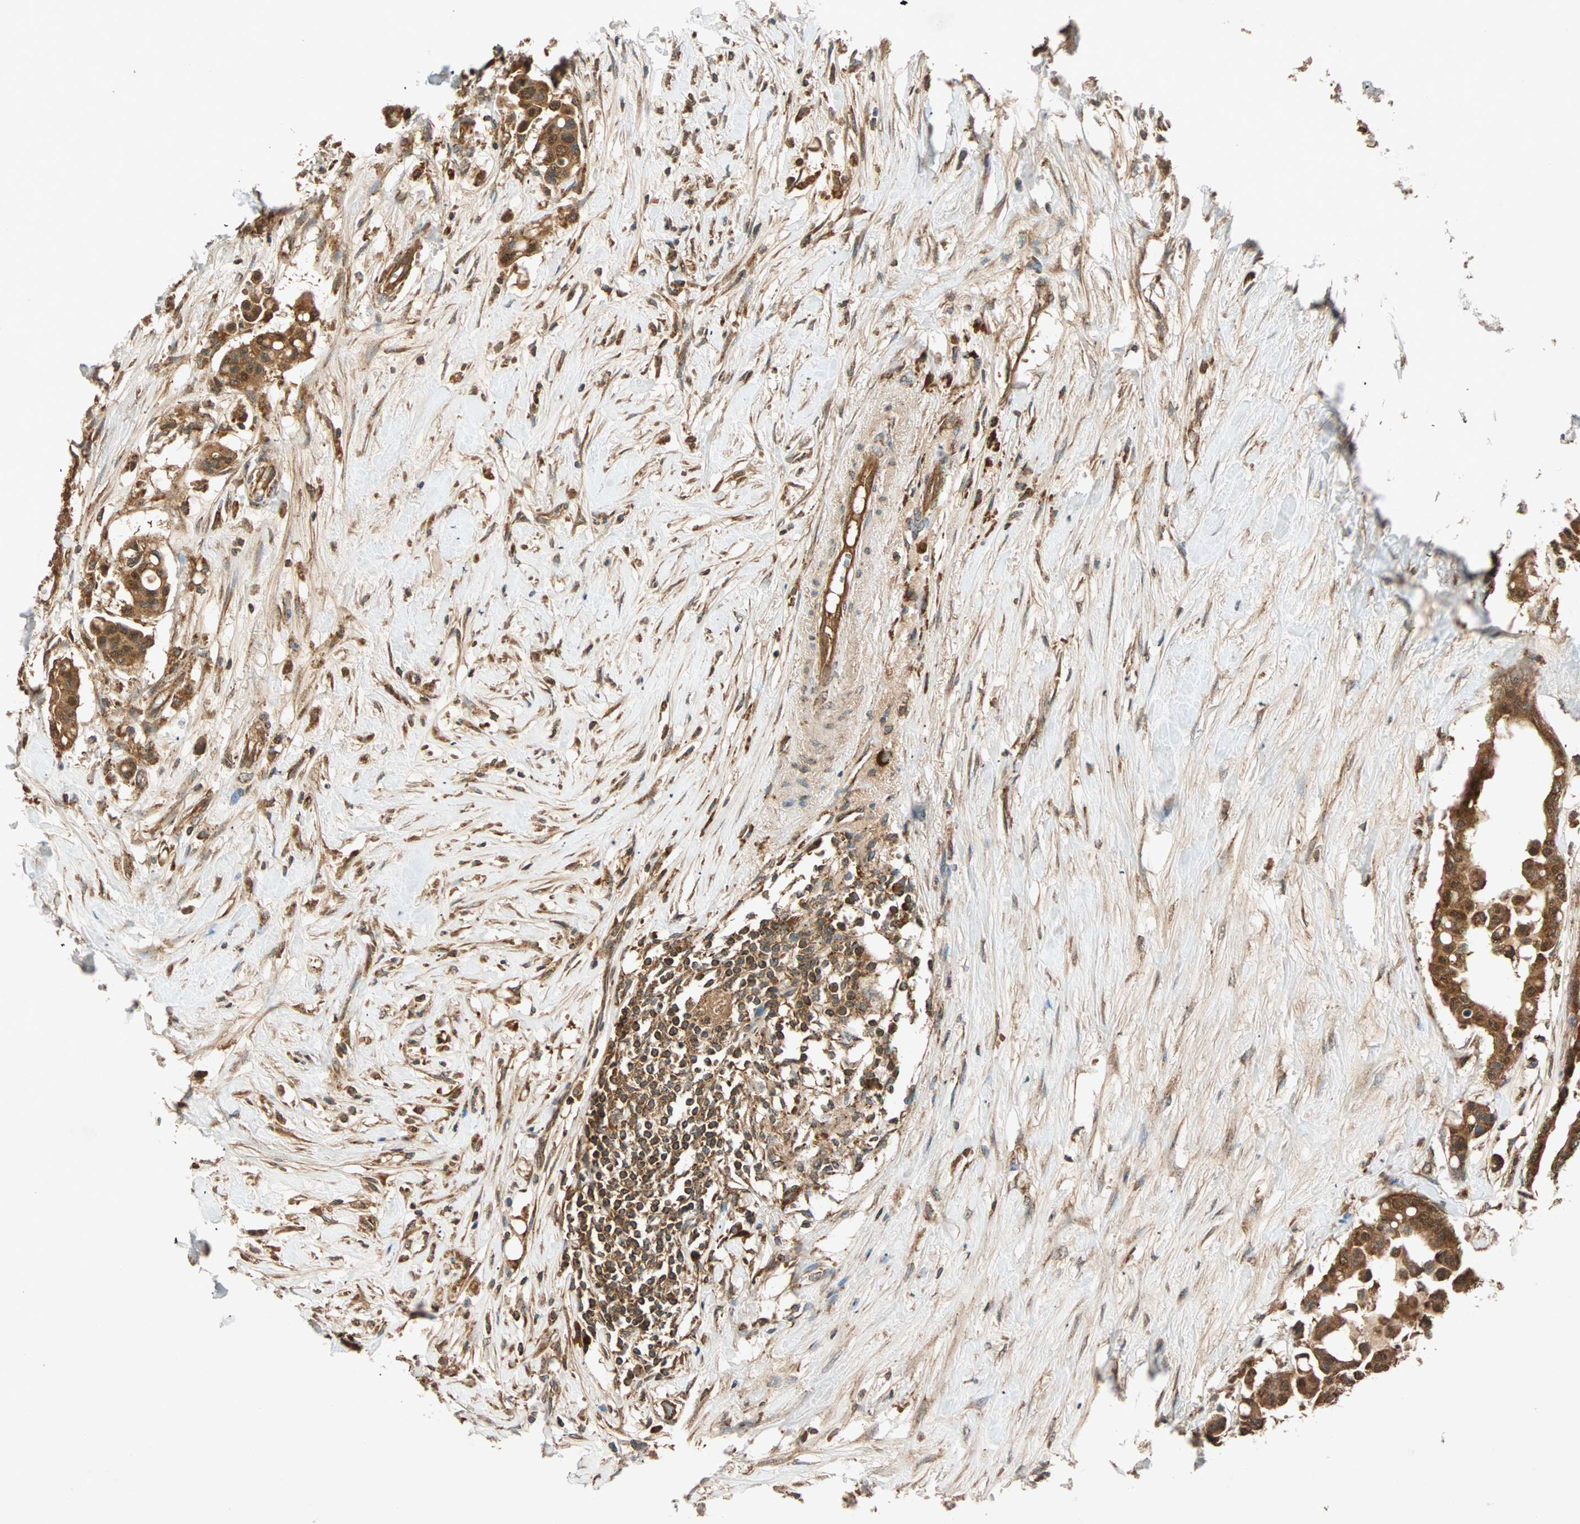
{"staining": {"intensity": "strong", "quantity": ">75%", "location": "cytoplasmic/membranous"}, "tissue": "colorectal cancer", "cell_type": "Tumor cells", "image_type": "cancer", "snomed": [{"axis": "morphology", "description": "Normal tissue, NOS"}, {"axis": "morphology", "description": "Adenocarcinoma, NOS"}, {"axis": "topography", "description": "Colon"}], "caption": "The micrograph shows staining of colorectal cancer (adenocarcinoma), revealing strong cytoplasmic/membranous protein staining (brown color) within tumor cells.", "gene": "MAPK1", "patient": {"sex": "male", "age": 82}}